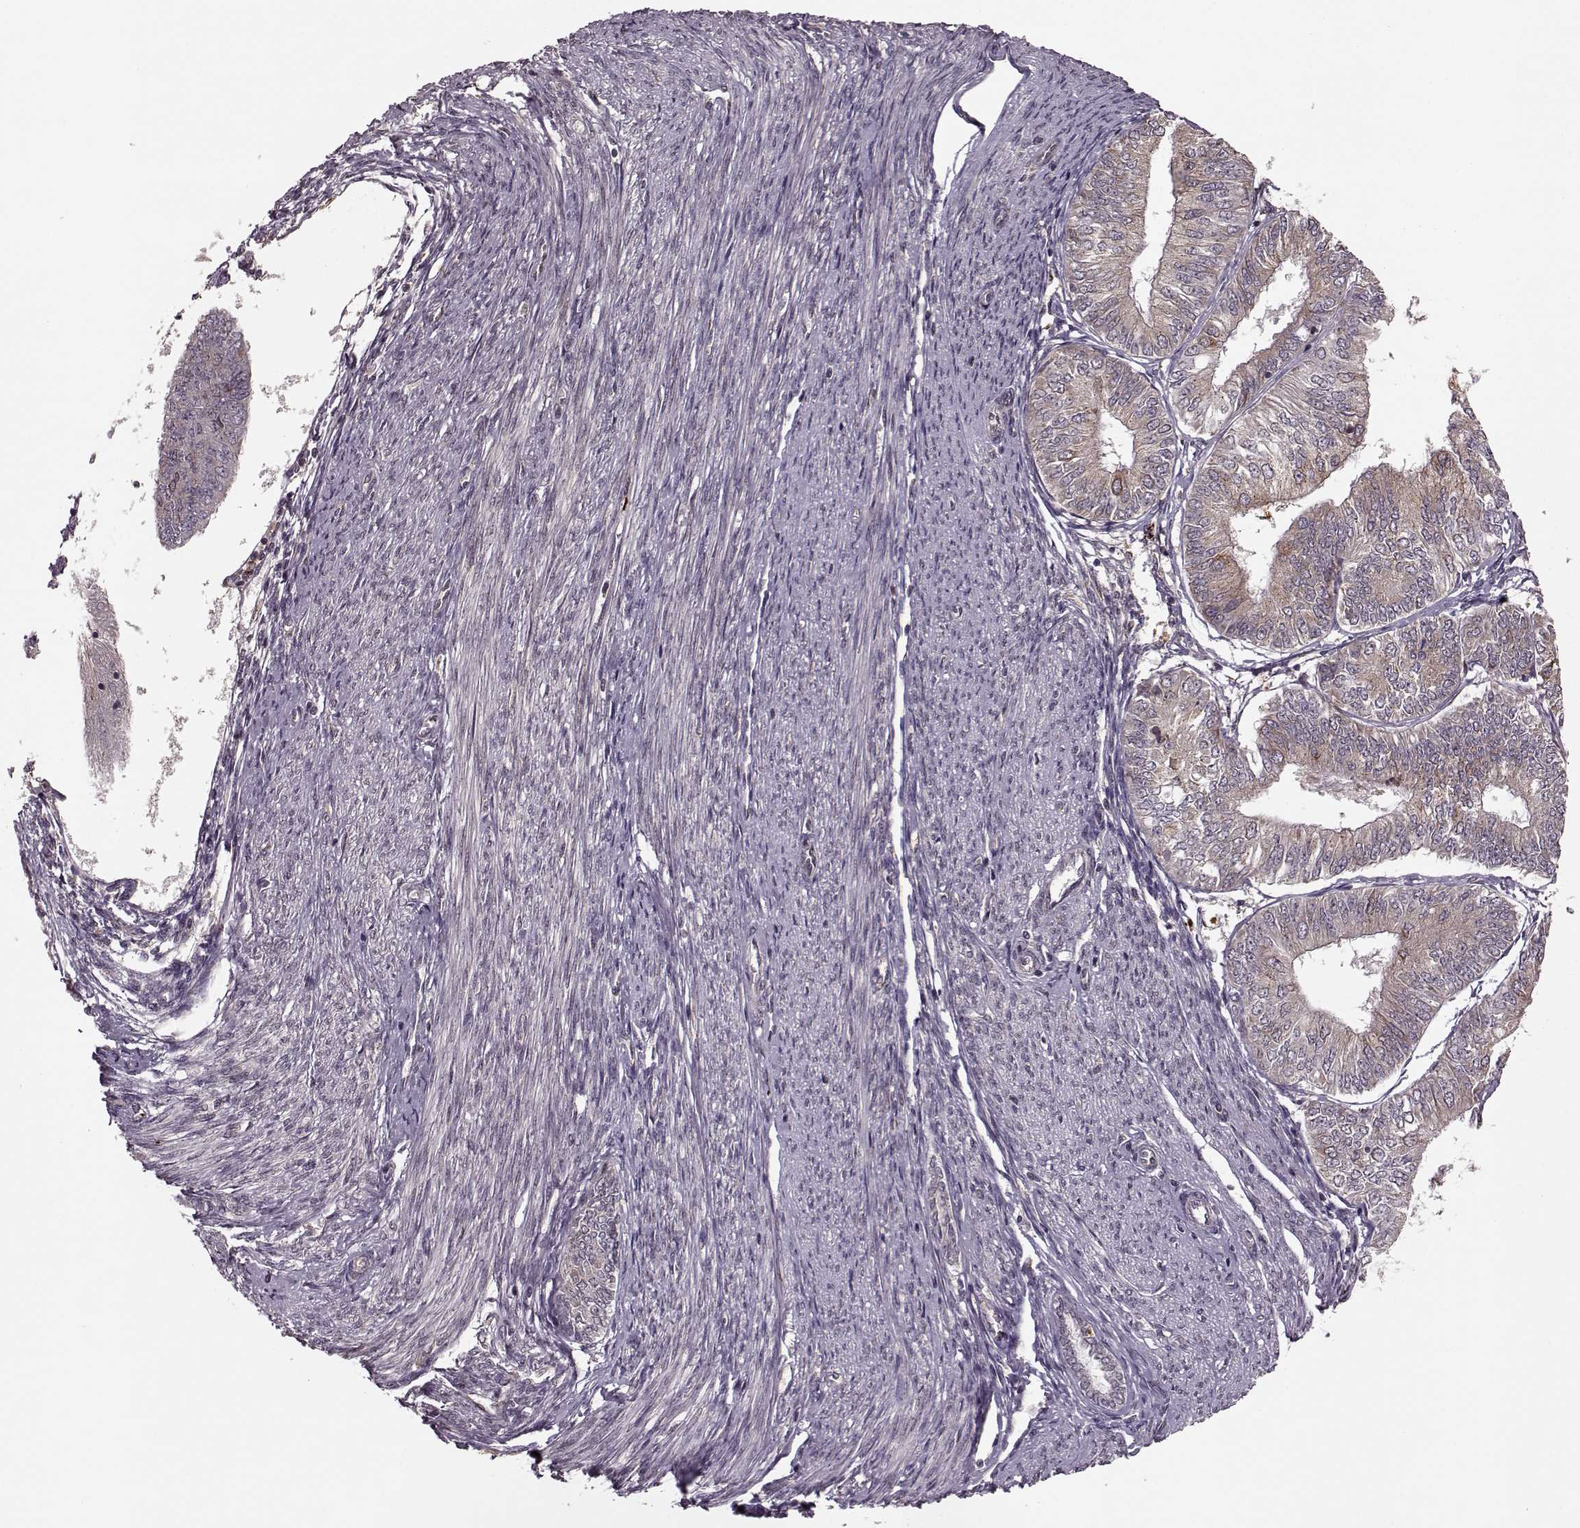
{"staining": {"intensity": "weak", "quantity": ">75%", "location": "cytoplasmic/membranous"}, "tissue": "endometrial cancer", "cell_type": "Tumor cells", "image_type": "cancer", "snomed": [{"axis": "morphology", "description": "Adenocarcinoma, NOS"}, {"axis": "topography", "description": "Endometrium"}], "caption": "Tumor cells show low levels of weak cytoplasmic/membranous expression in about >75% of cells in endometrial cancer. (DAB IHC, brown staining for protein, blue staining for nuclei).", "gene": "YIPF5", "patient": {"sex": "female", "age": 58}}